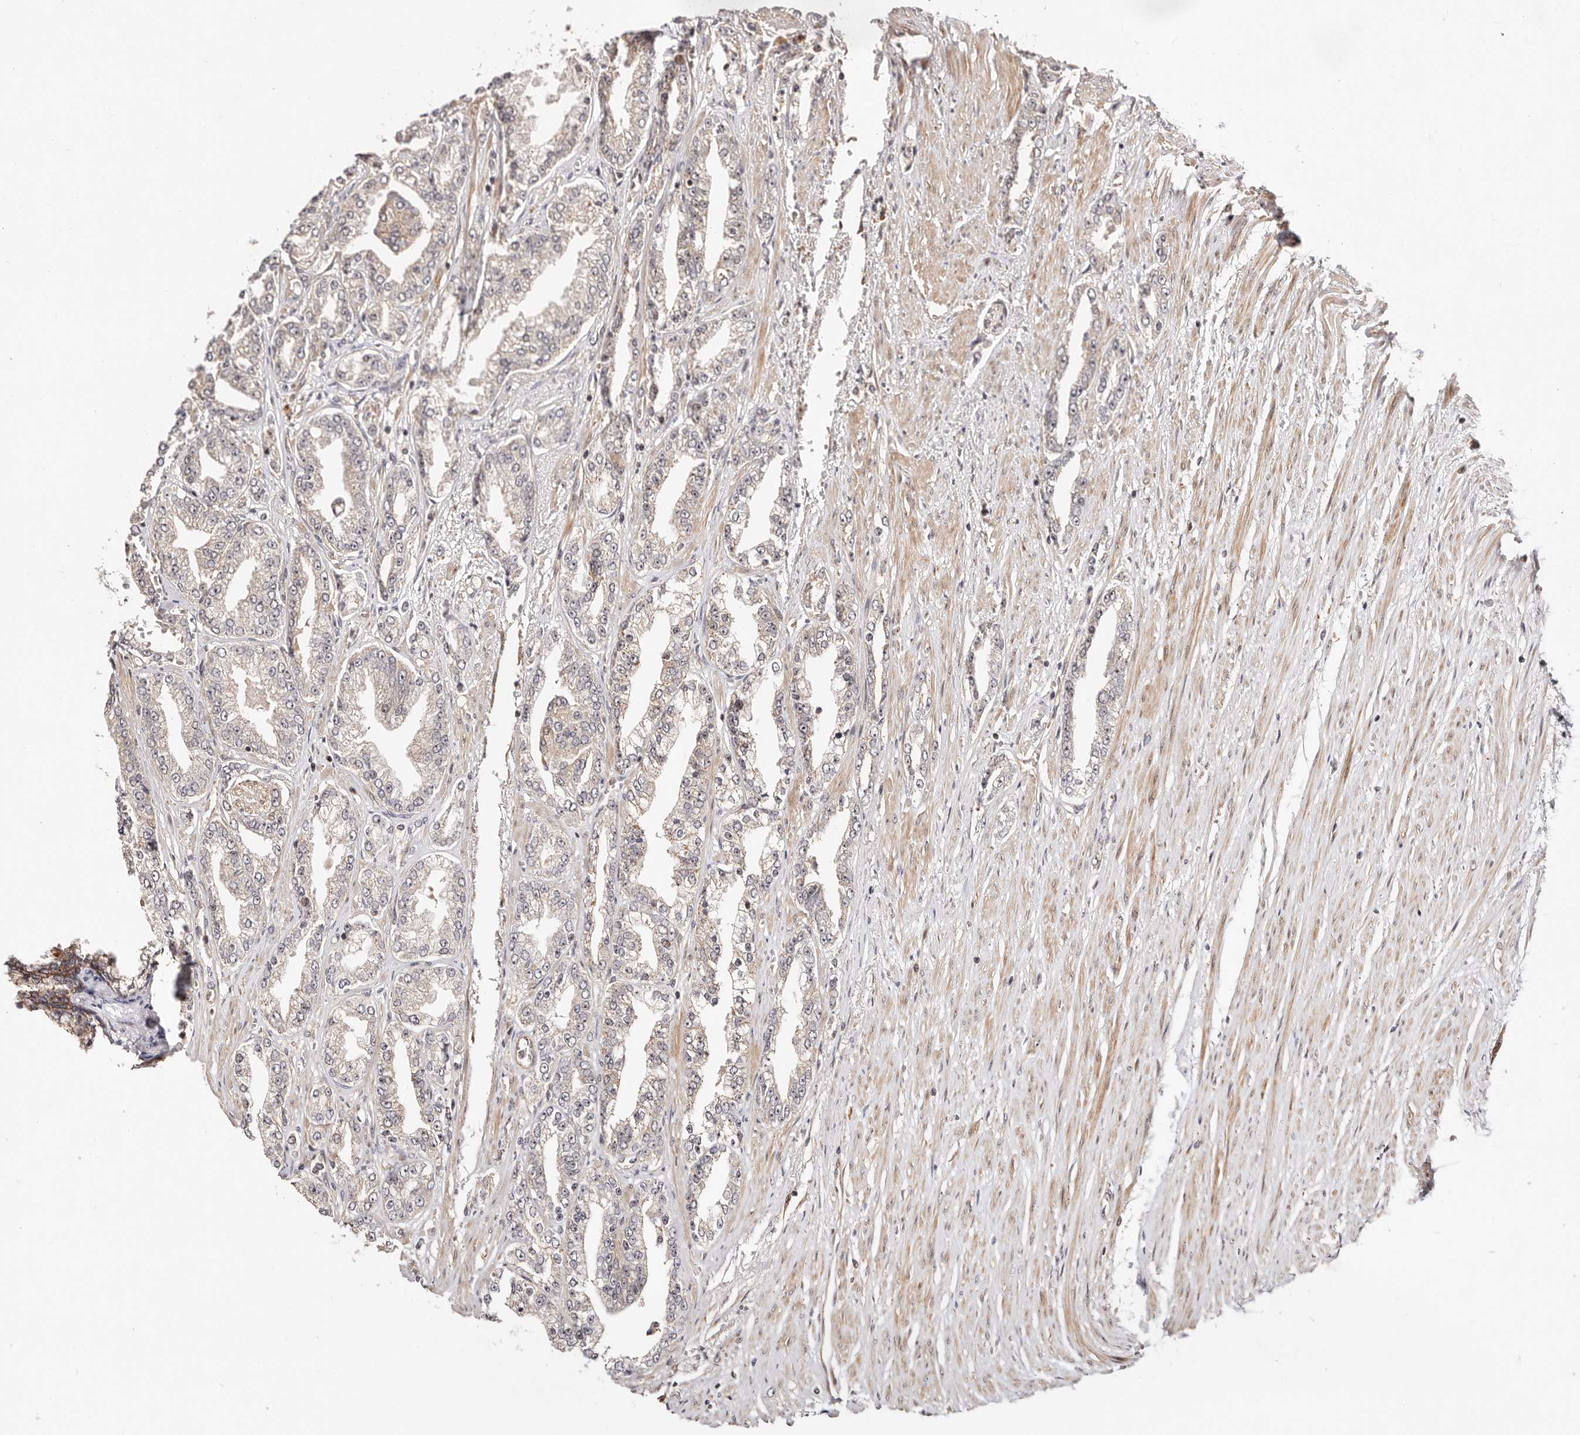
{"staining": {"intensity": "negative", "quantity": "none", "location": "none"}, "tissue": "prostate cancer", "cell_type": "Tumor cells", "image_type": "cancer", "snomed": [{"axis": "morphology", "description": "Adenocarcinoma, High grade"}, {"axis": "topography", "description": "Prostate"}], "caption": "Protein analysis of prostate cancer (adenocarcinoma (high-grade)) shows no significant staining in tumor cells.", "gene": "ODF2L", "patient": {"sex": "male", "age": 71}}